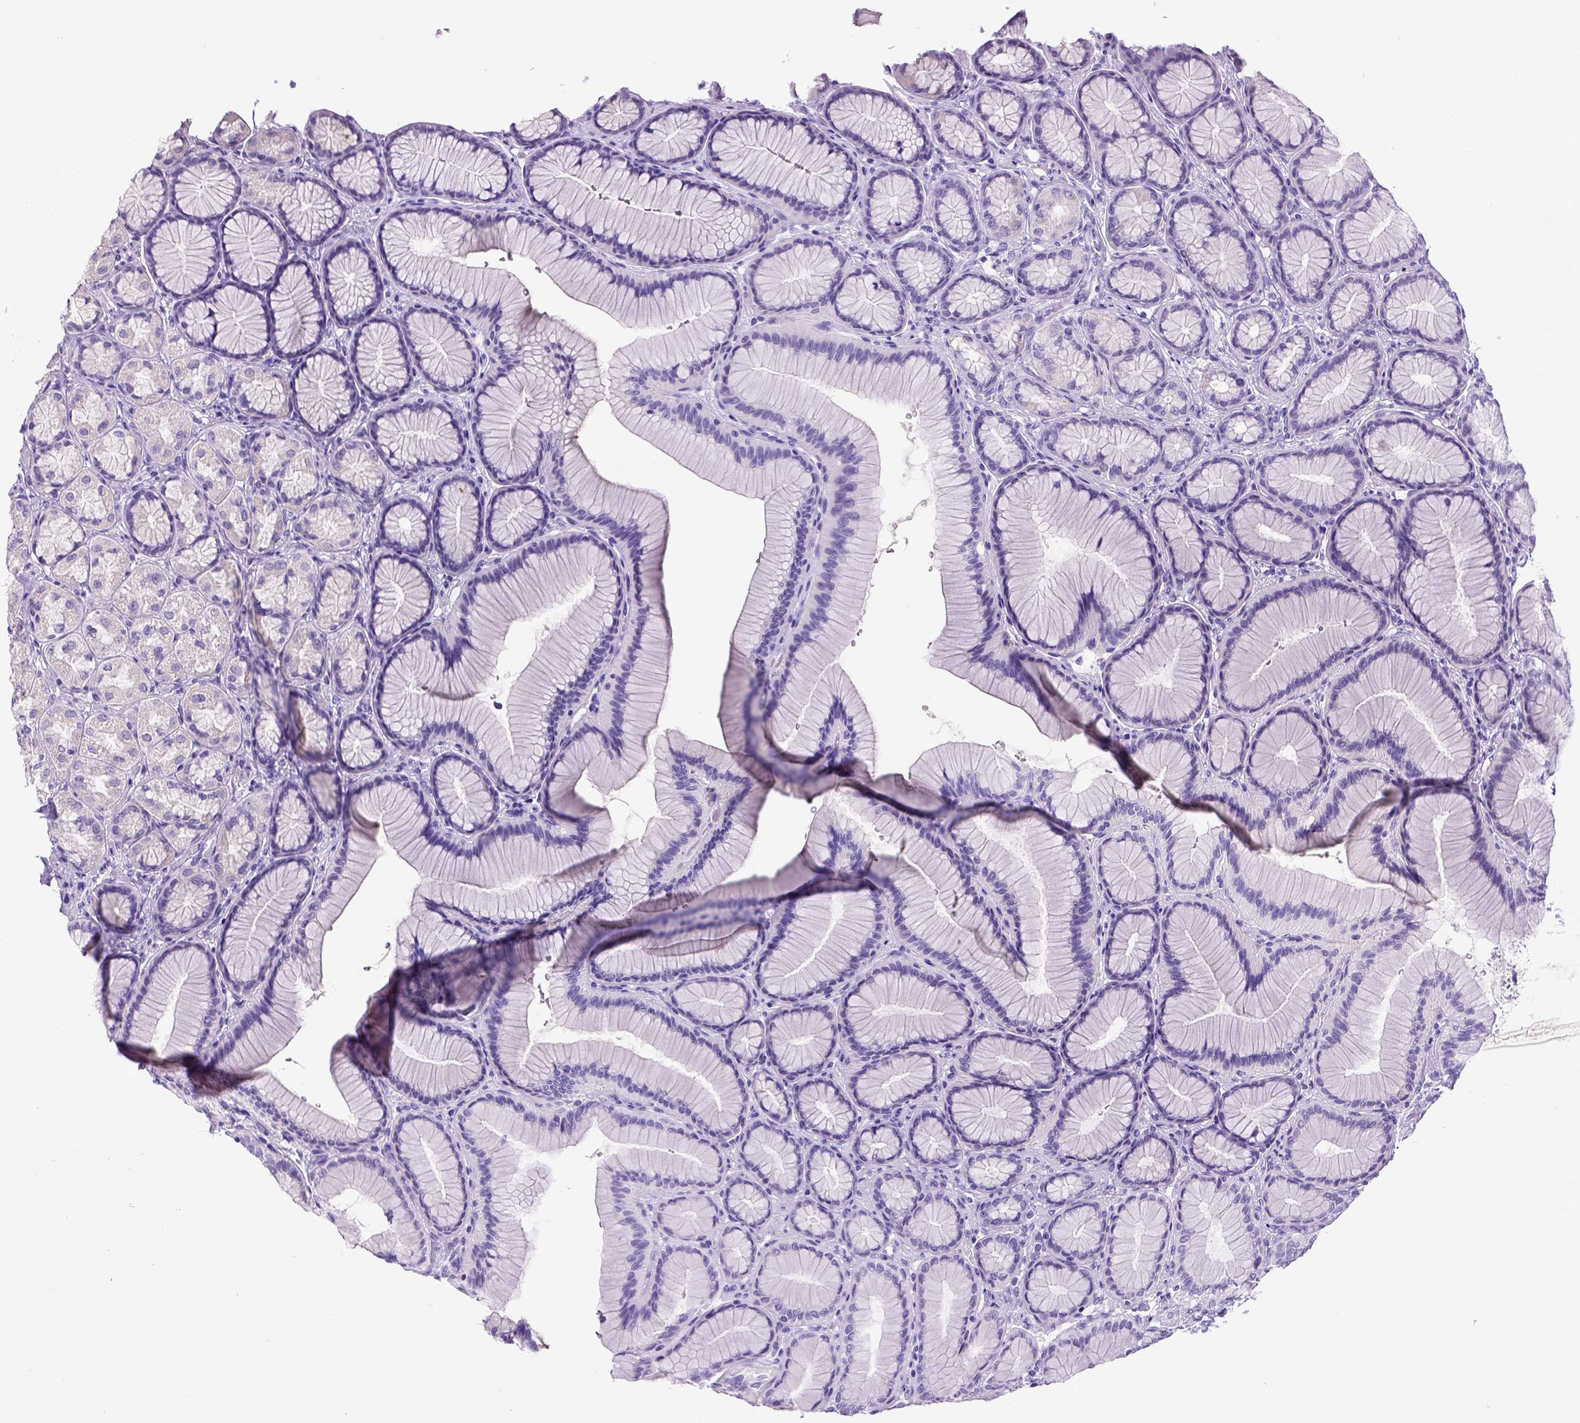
{"staining": {"intensity": "negative", "quantity": "none", "location": "none"}, "tissue": "stomach", "cell_type": "Glandular cells", "image_type": "normal", "snomed": [{"axis": "morphology", "description": "Normal tissue, NOS"}, {"axis": "morphology", "description": "Adenocarcinoma, NOS"}, {"axis": "morphology", "description": "Adenocarcinoma, High grade"}, {"axis": "topography", "description": "Stomach, upper"}, {"axis": "topography", "description": "Stomach"}], "caption": "IHC photomicrograph of benign stomach: human stomach stained with DAB (3,3'-diaminobenzidine) exhibits no significant protein staining in glandular cells.", "gene": "SATB2", "patient": {"sex": "female", "age": 65}}